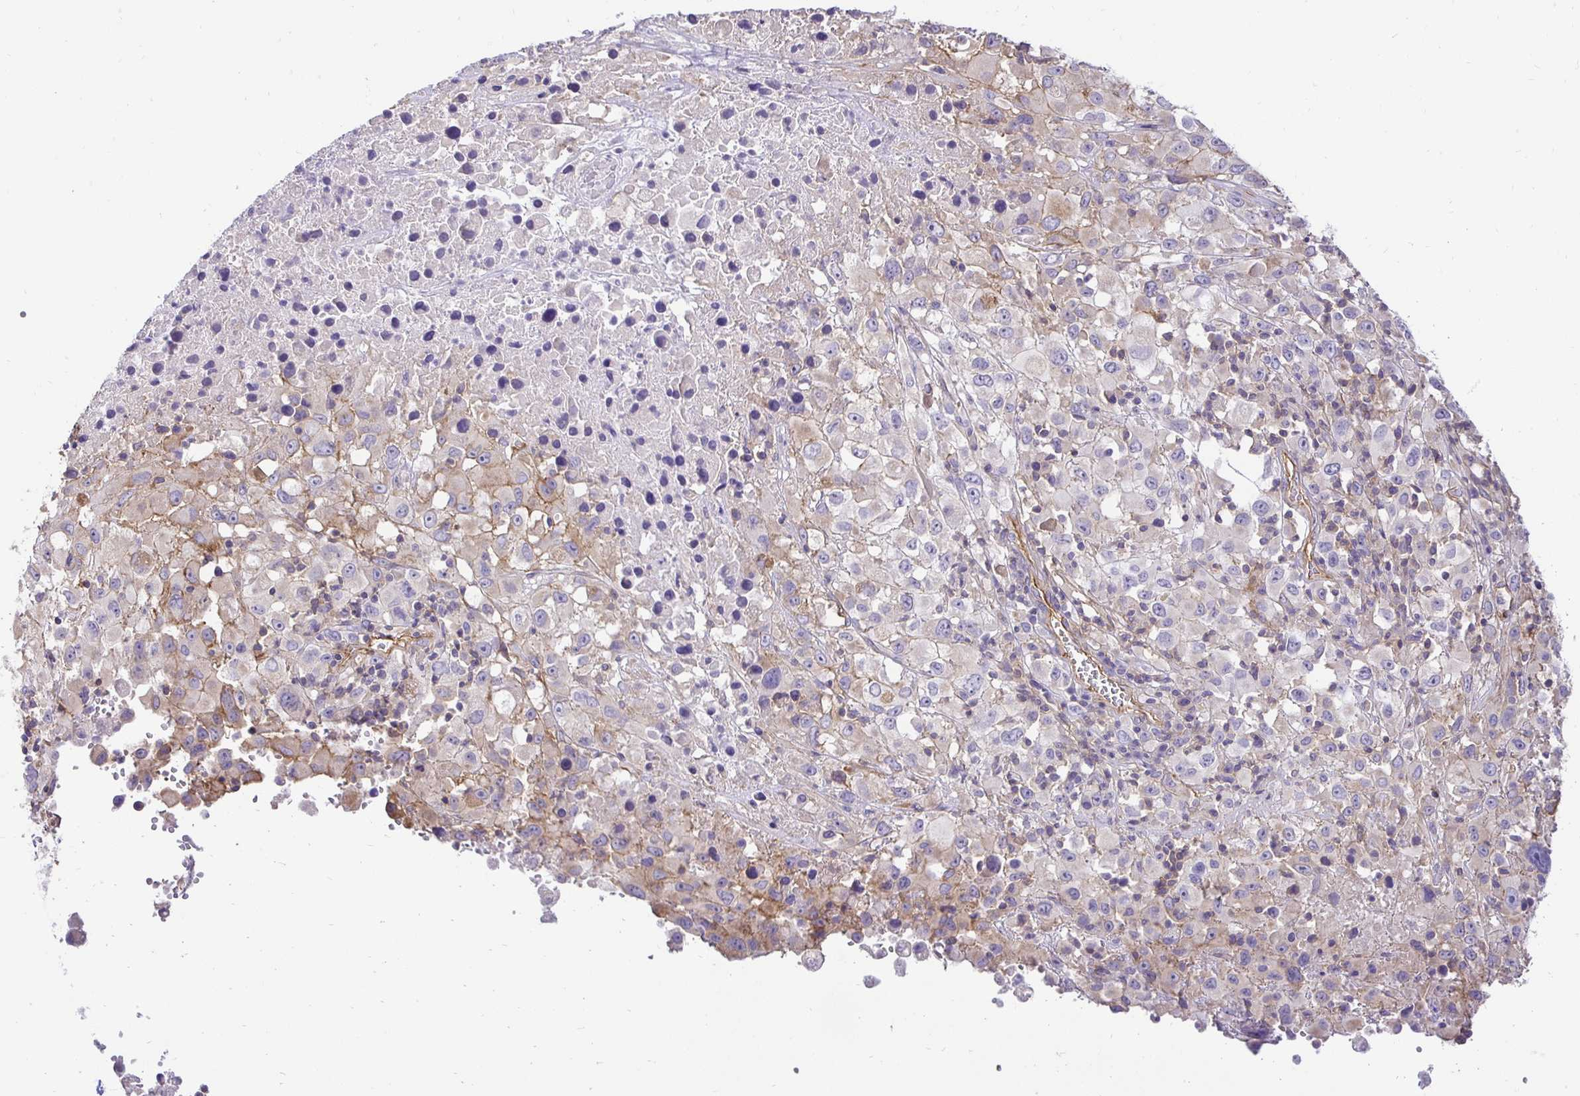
{"staining": {"intensity": "weak", "quantity": "<25%", "location": "cytoplasmic/membranous"}, "tissue": "melanoma", "cell_type": "Tumor cells", "image_type": "cancer", "snomed": [{"axis": "morphology", "description": "Malignant melanoma, Metastatic site"}, {"axis": "topography", "description": "Soft tissue"}], "caption": "This image is of melanoma stained with immunohistochemistry (IHC) to label a protein in brown with the nuclei are counter-stained blue. There is no staining in tumor cells. (DAB (3,3'-diaminobenzidine) immunohistochemistry with hematoxylin counter stain).", "gene": "SLC9A1", "patient": {"sex": "male", "age": 50}}